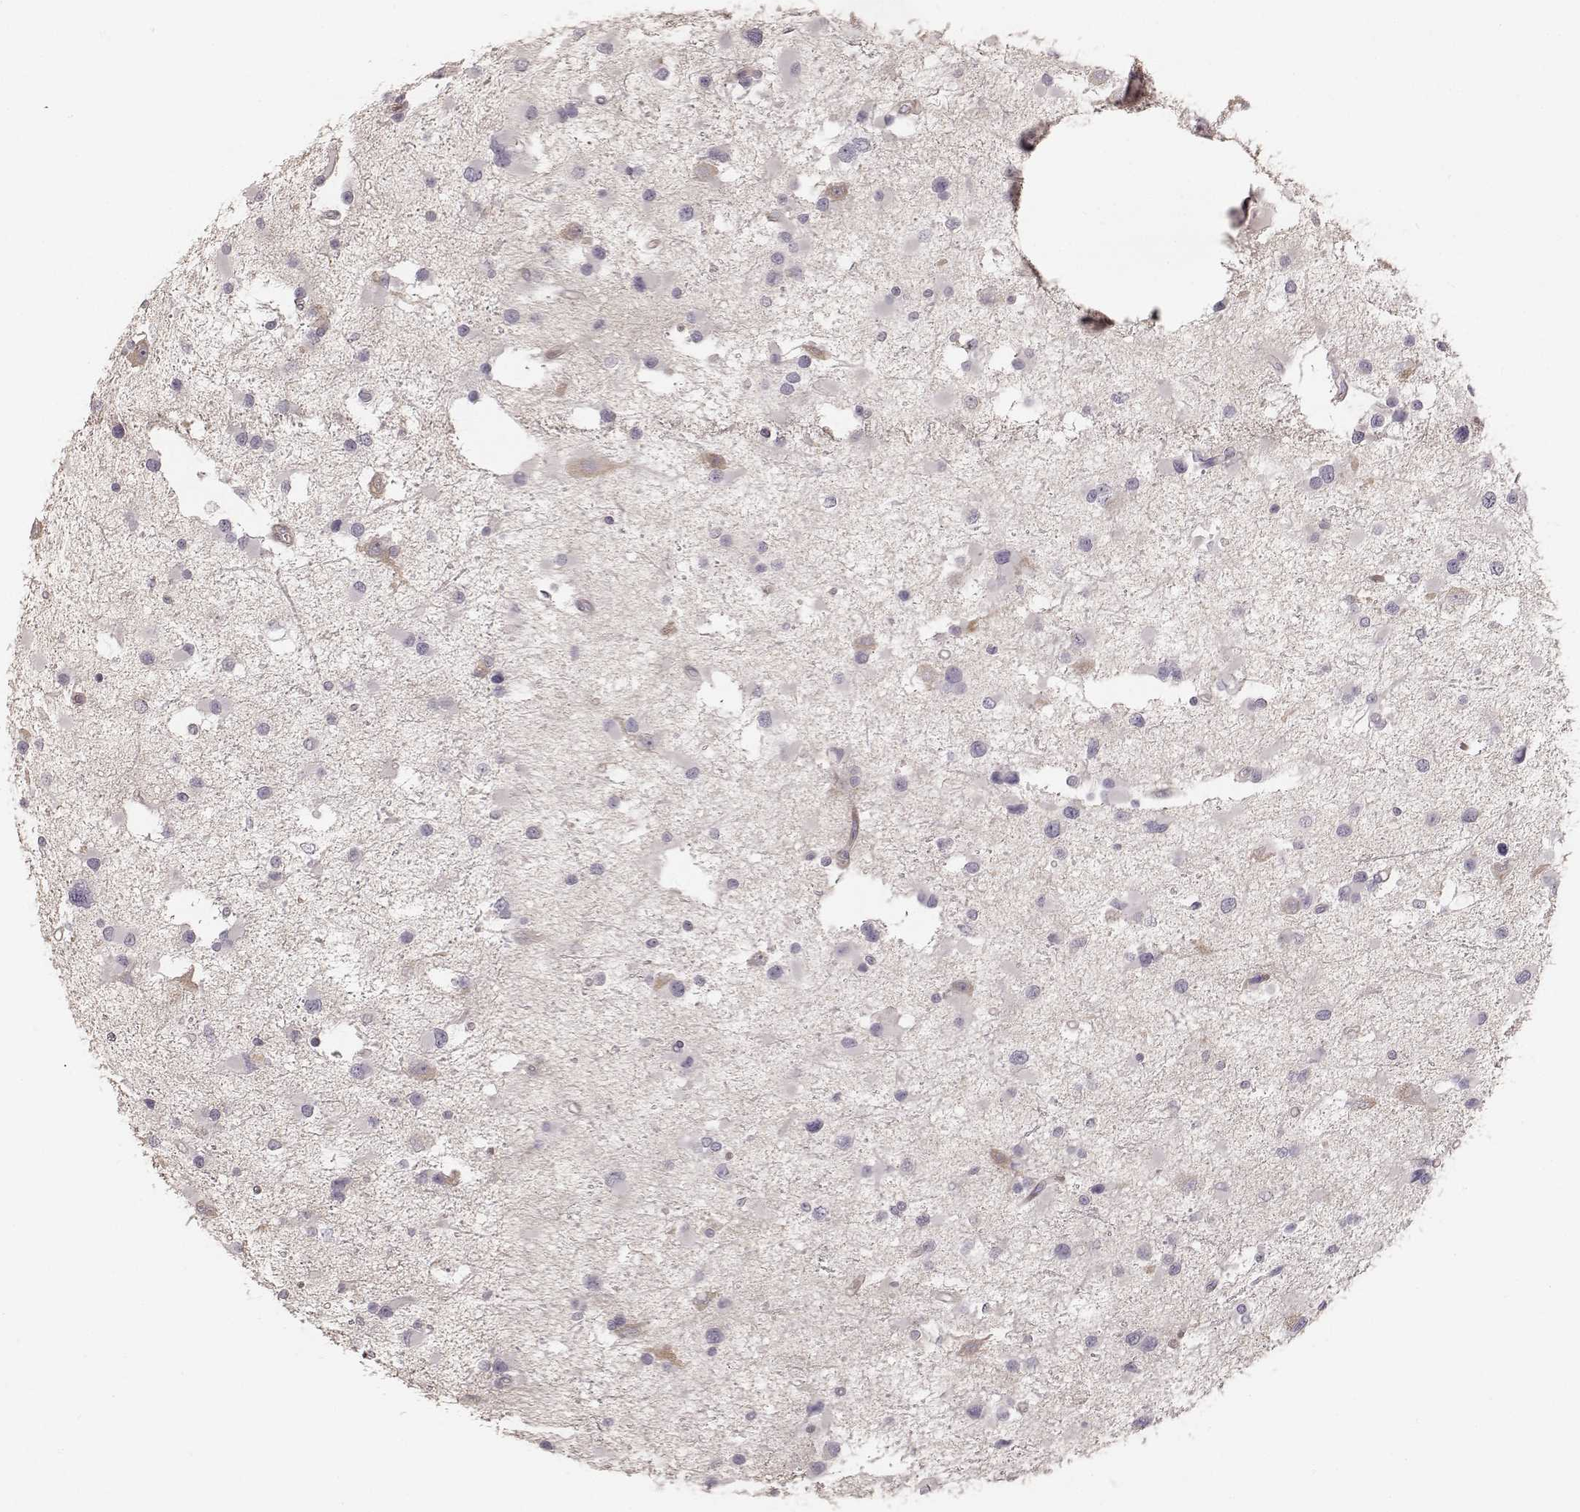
{"staining": {"intensity": "negative", "quantity": "none", "location": "none"}, "tissue": "glioma", "cell_type": "Tumor cells", "image_type": "cancer", "snomed": [{"axis": "morphology", "description": "Glioma, malignant, Low grade"}, {"axis": "topography", "description": "Brain"}], "caption": "Tumor cells show no significant positivity in malignant low-grade glioma.", "gene": "KCNJ9", "patient": {"sex": "female", "age": 32}}